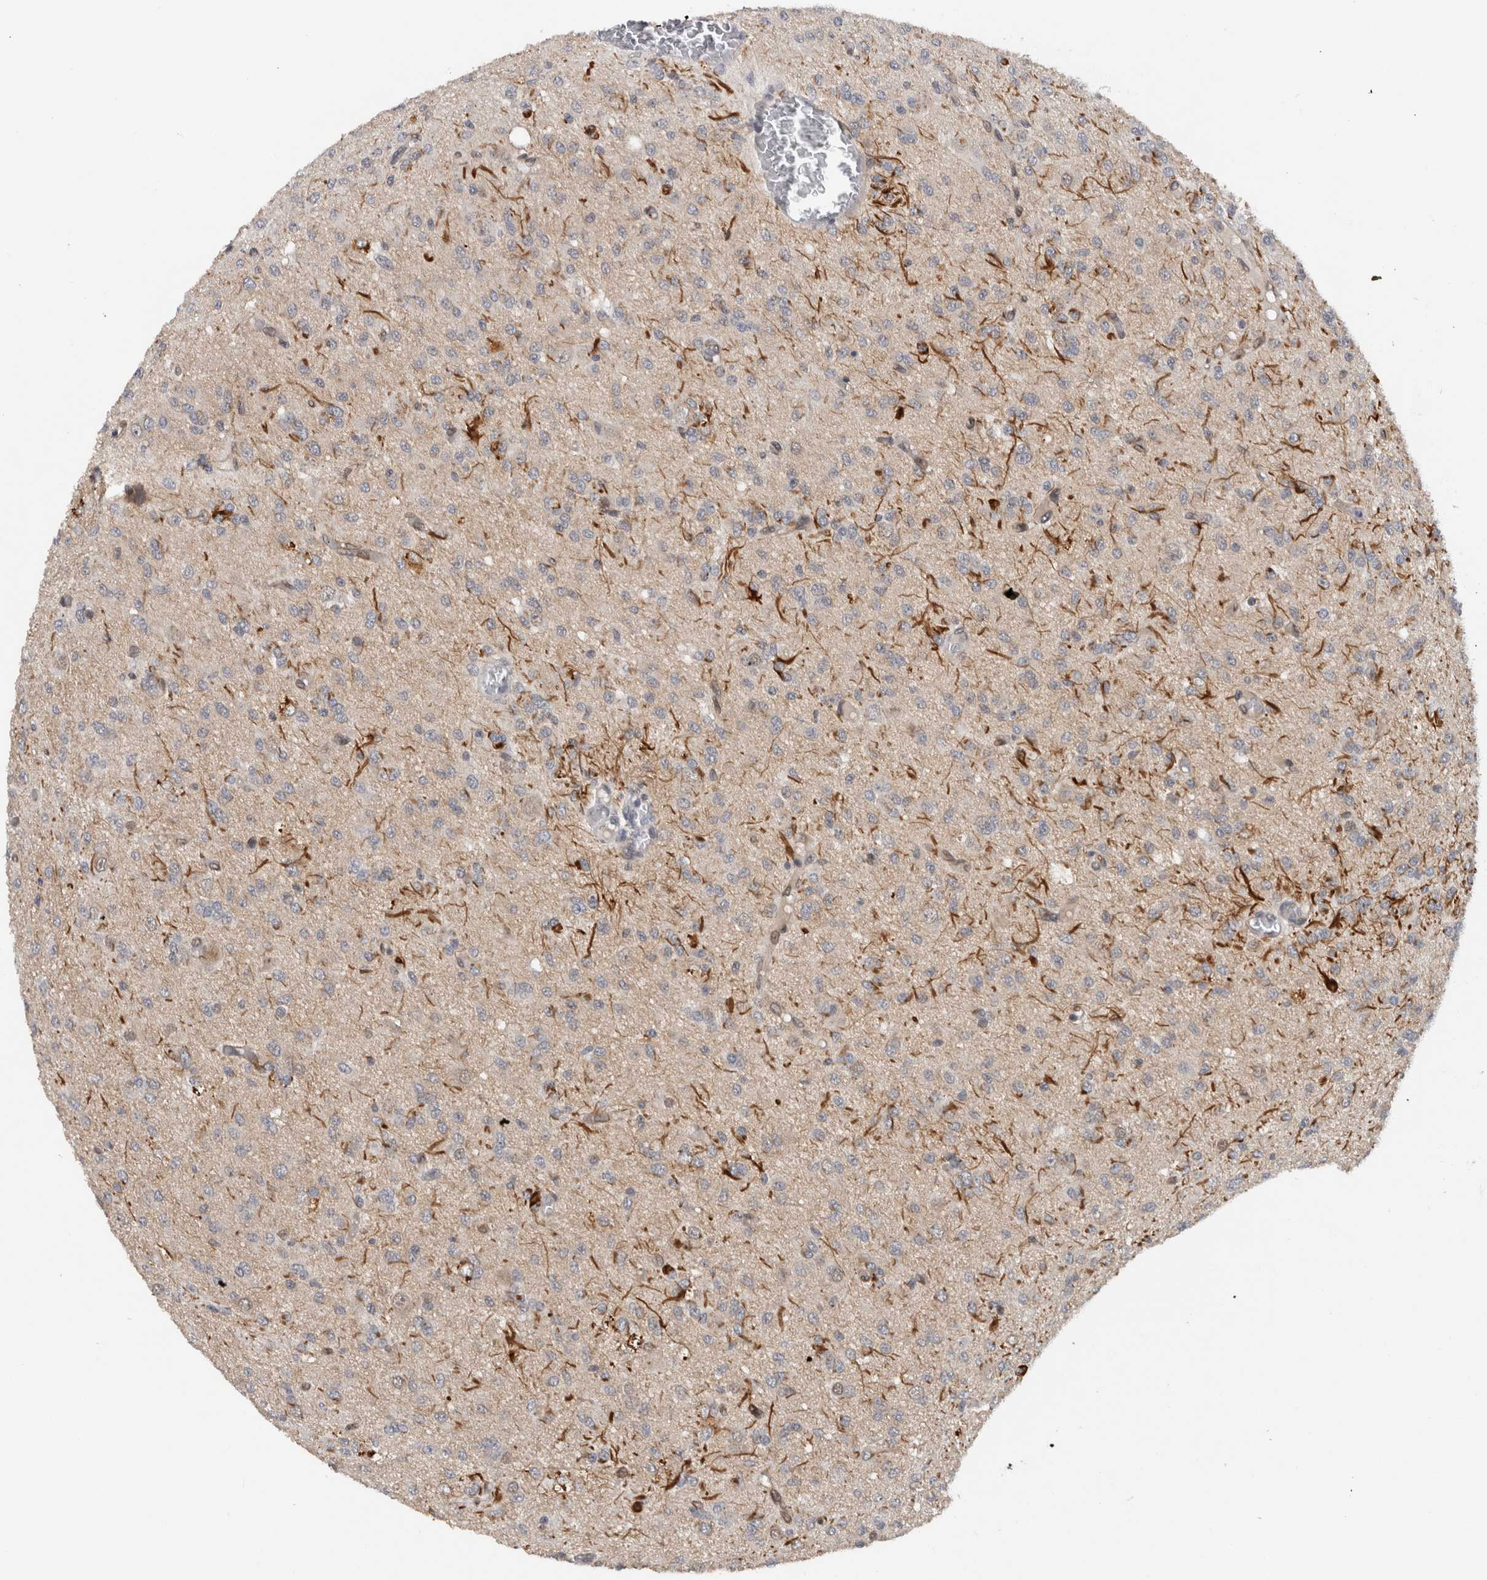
{"staining": {"intensity": "negative", "quantity": "none", "location": "none"}, "tissue": "glioma", "cell_type": "Tumor cells", "image_type": "cancer", "snomed": [{"axis": "morphology", "description": "Glioma, malignant, High grade"}, {"axis": "topography", "description": "Brain"}], "caption": "Immunohistochemistry (IHC) of human malignant glioma (high-grade) displays no expression in tumor cells. (DAB (3,3'-diaminobenzidine) immunohistochemistry (IHC) visualized using brightfield microscopy, high magnification).", "gene": "PRXL2A", "patient": {"sex": "female", "age": 59}}